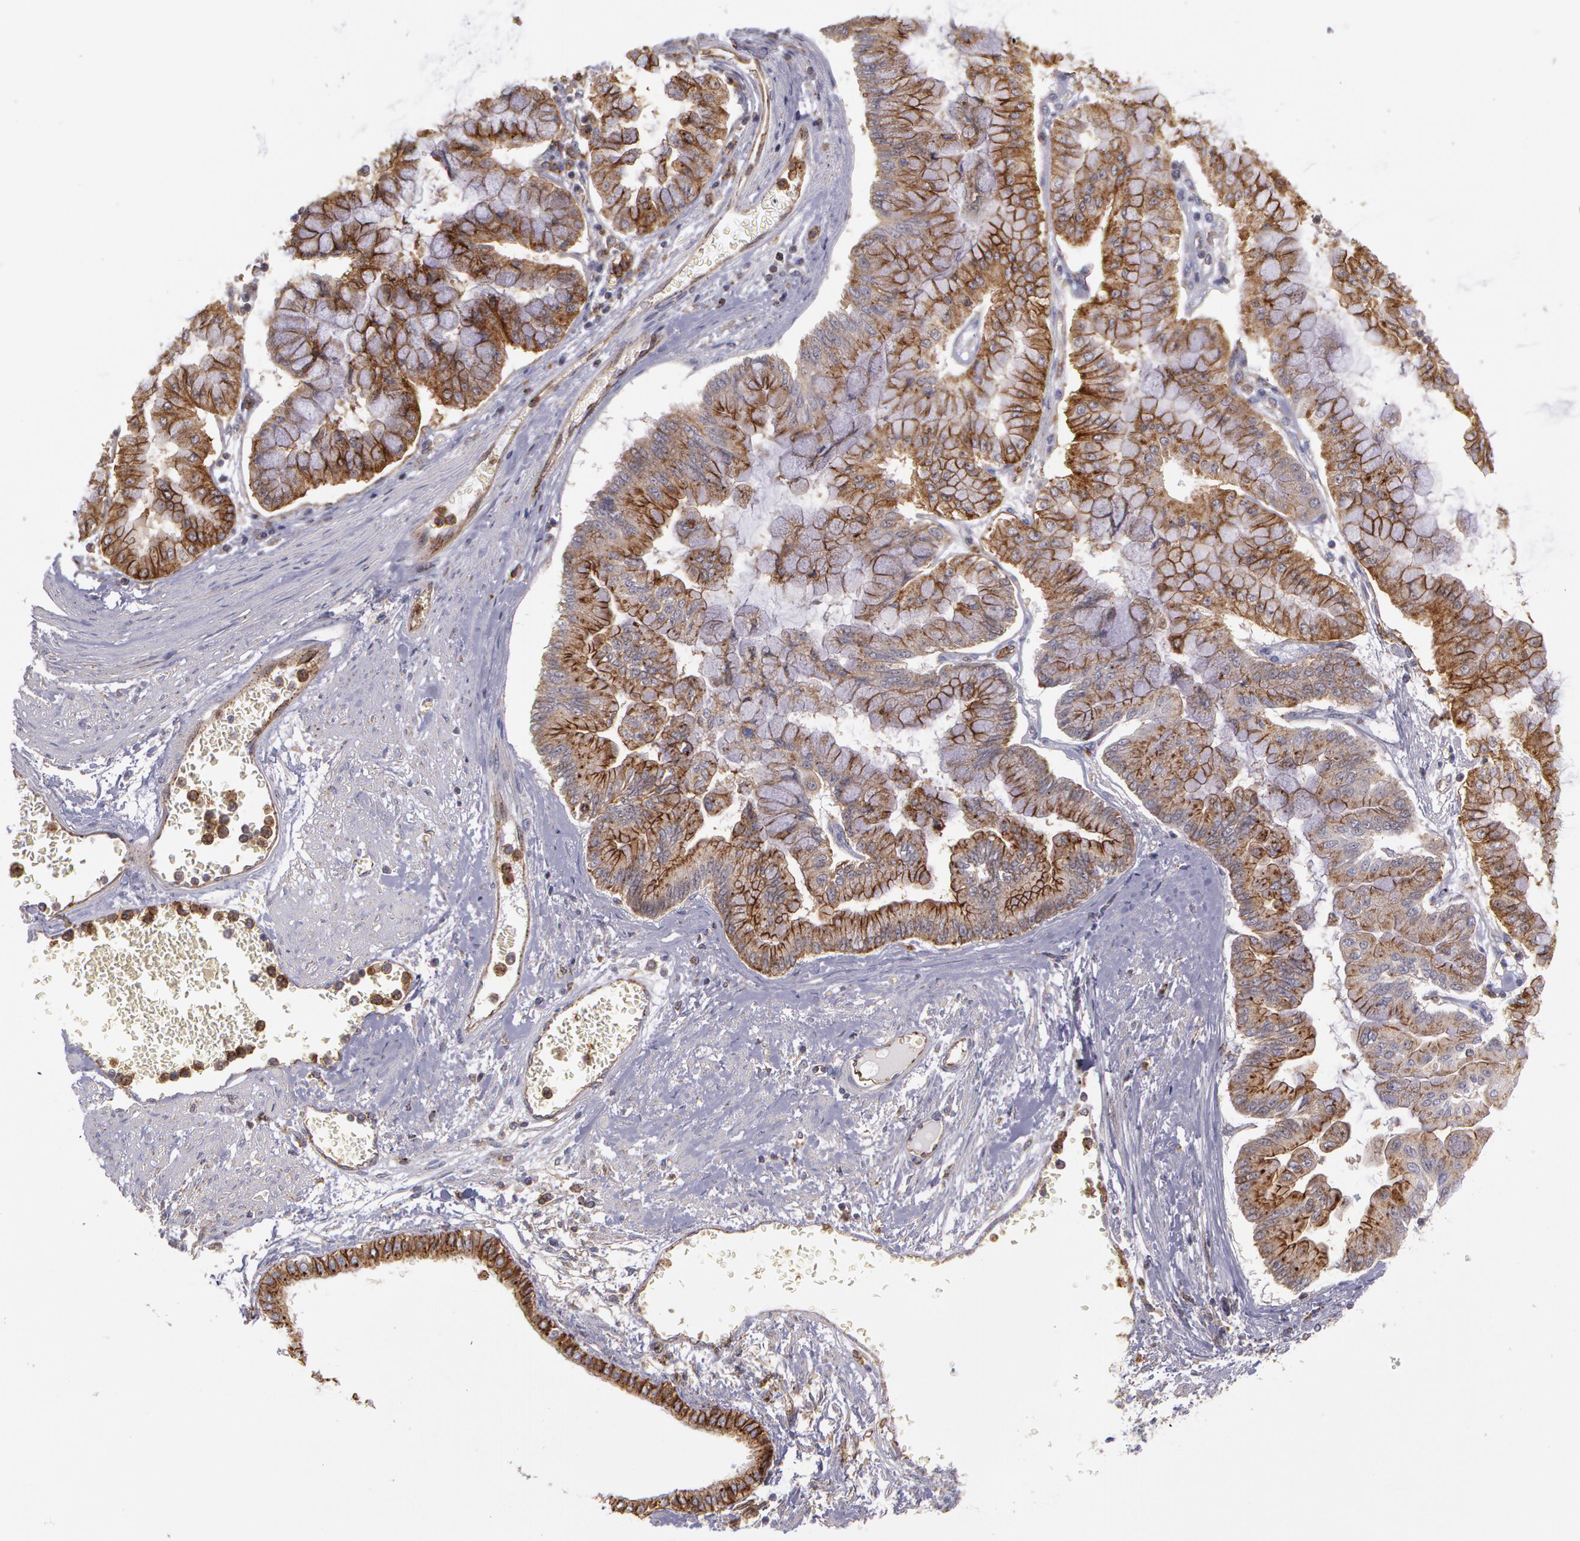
{"staining": {"intensity": "moderate", "quantity": ">75%", "location": "cytoplasmic/membranous"}, "tissue": "liver cancer", "cell_type": "Tumor cells", "image_type": "cancer", "snomed": [{"axis": "morphology", "description": "Cholangiocarcinoma"}, {"axis": "topography", "description": "Liver"}], "caption": "An immunohistochemistry (IHC) micrograph of tumor tissue is shown. Protein staining in brown highlights moderate cytoplasmic/membranous positivity in liver cancer (cholangiocarcinoma) within tumor cells. The protein of interest is stained brown, and the nuclei are stained in blue (DAB IHC with brightfield microscopy, high magnification).", "gene": "FLOT2", "patient": {"sex": "female", "age": 79}}